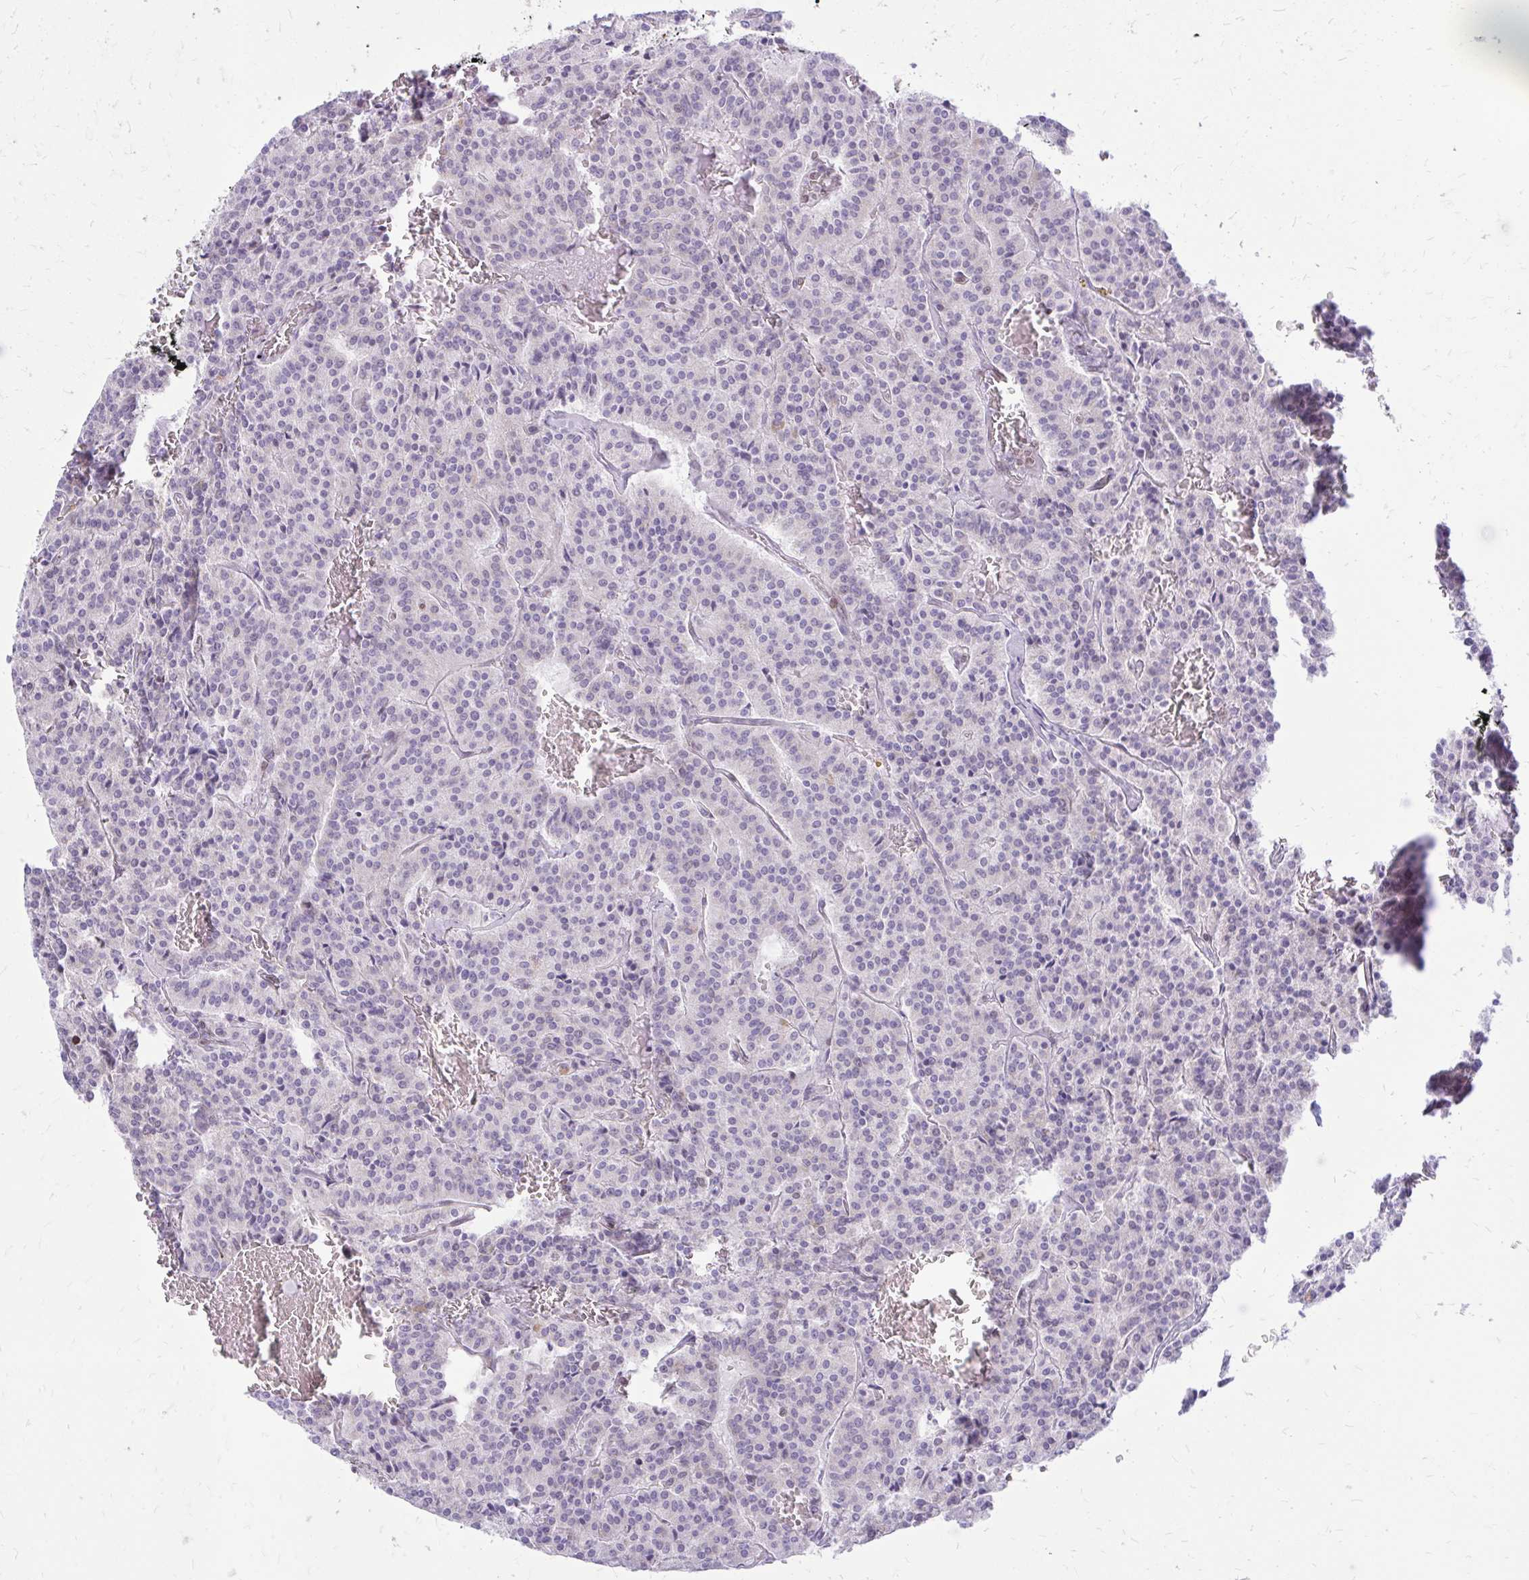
{"staining": {"intensity": "negative", "quantity": "none", "location": "none"}, "tissue": "carcinoid", "cell_type": "Tumor cells", "image_type": "cancer", "snomed": [{"axis": "morphology", "description": "Carcinoid, malignant, NOS"}, {"axis": "topography", "description": "Lung"}], "caption": "This image is of malignant carcinoid stained with IHC to label a protein in brown with the nuclei are counter-stained blue. There is no expression in tumor cells.", "gene": "RPS6KA2", "patient": {"sex": "male", "age": 70}}